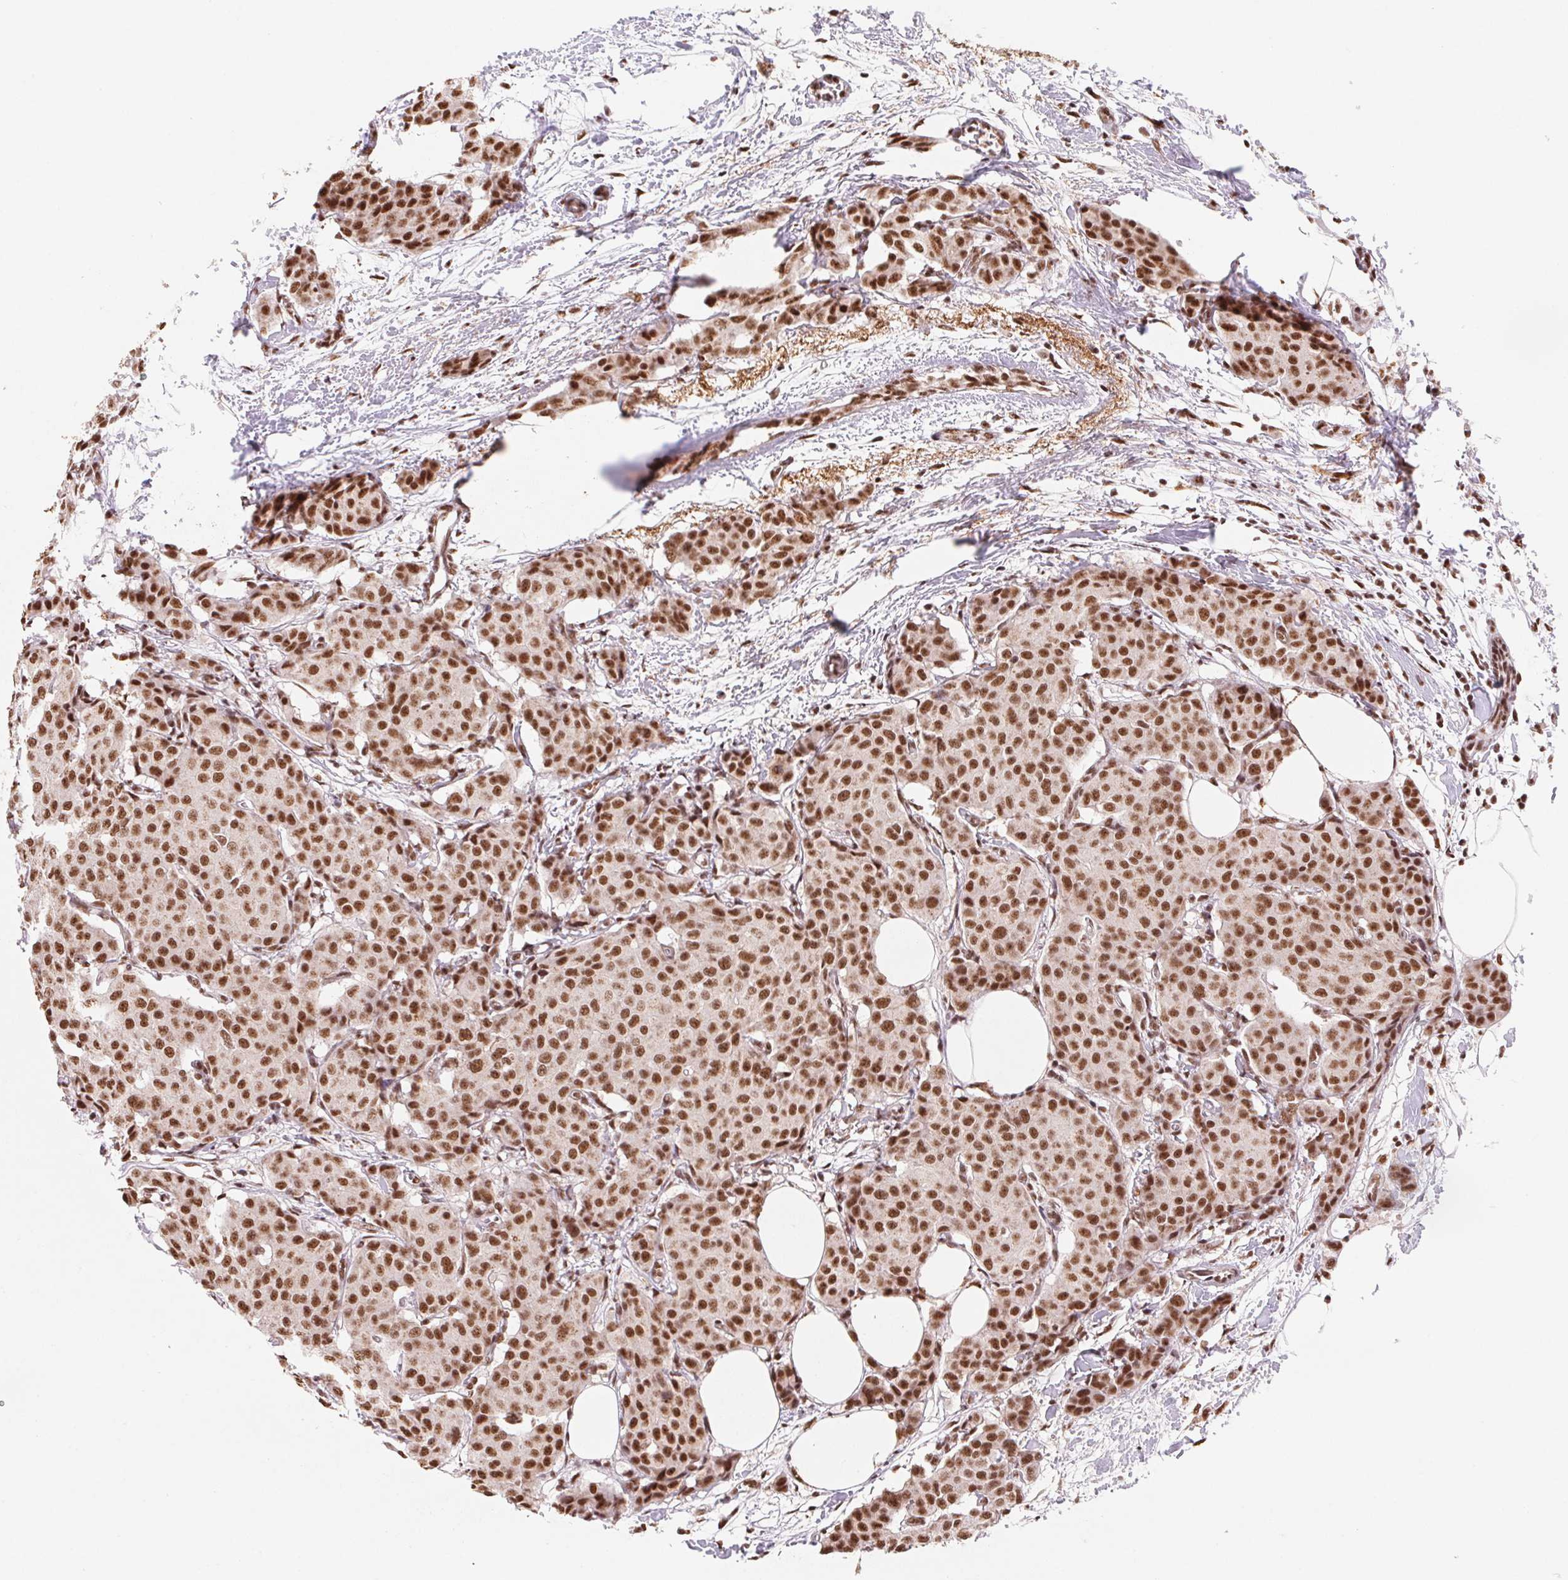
{"staining": {"intensity": "moderate", "quantity": ">75%", "location": "nuclear"}, "tissue": "breast cancer", "cell_type": "Tumor cells", "image_type": "cancer", "snomed": [{"axis": "morphology", "description": "Duct carcinoma"}, {"axis": "topography", "description": "Breast"}], "caption": "A brown stain shows moderate nuclear staining of a protein in breast cancer (invasive ductal carcinoma) tumor cells. (Stains: DAB in brown, nuclei in blue, Microscopy: brightfield microscopy at high magnification).", "gene": "SNRPG", "patient": {"sex": "female", "age": 91}}